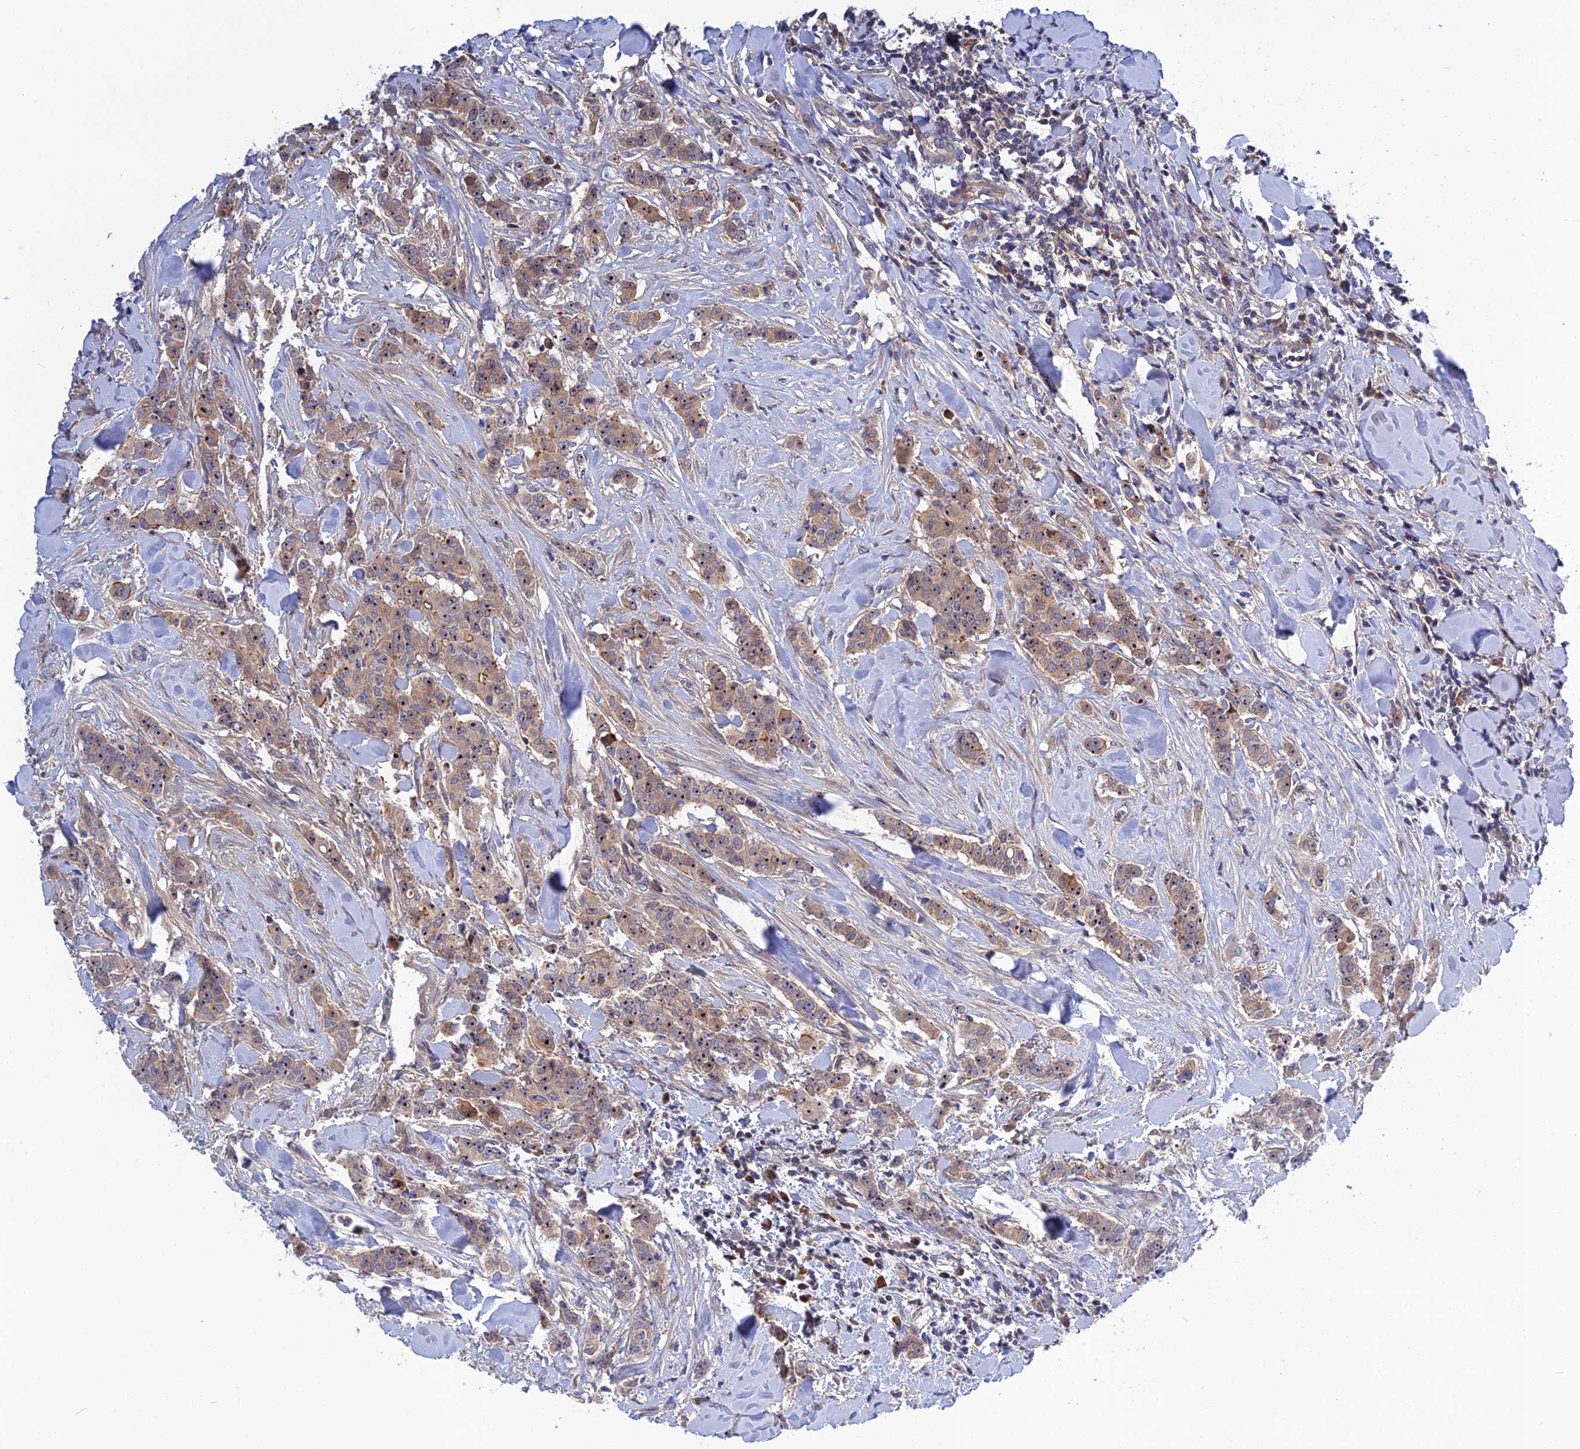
{"staining": {"intensity": "moderate", "quantity": ">75%", "location": "nuclear"}, "tissue": "breast cancer", "cell_type": "Tumor cells", "image_type": "cancer", "snomed": [{"axis": "morphology", "description": "Duct carcinoma"}, {"axis": "topography", "description": "Breast"}], "caption": "Immunohistochemistry image of neoplastic tissue: breast infiltrating ductal carcinoma stained using IHC reveals medium levels of moderate protein expression localized specifically in the nuclear of tumor cells, appearing as a nuclear brown color.", "gene": "CRACD", "patient": {"sex": "female", "age": 40}}